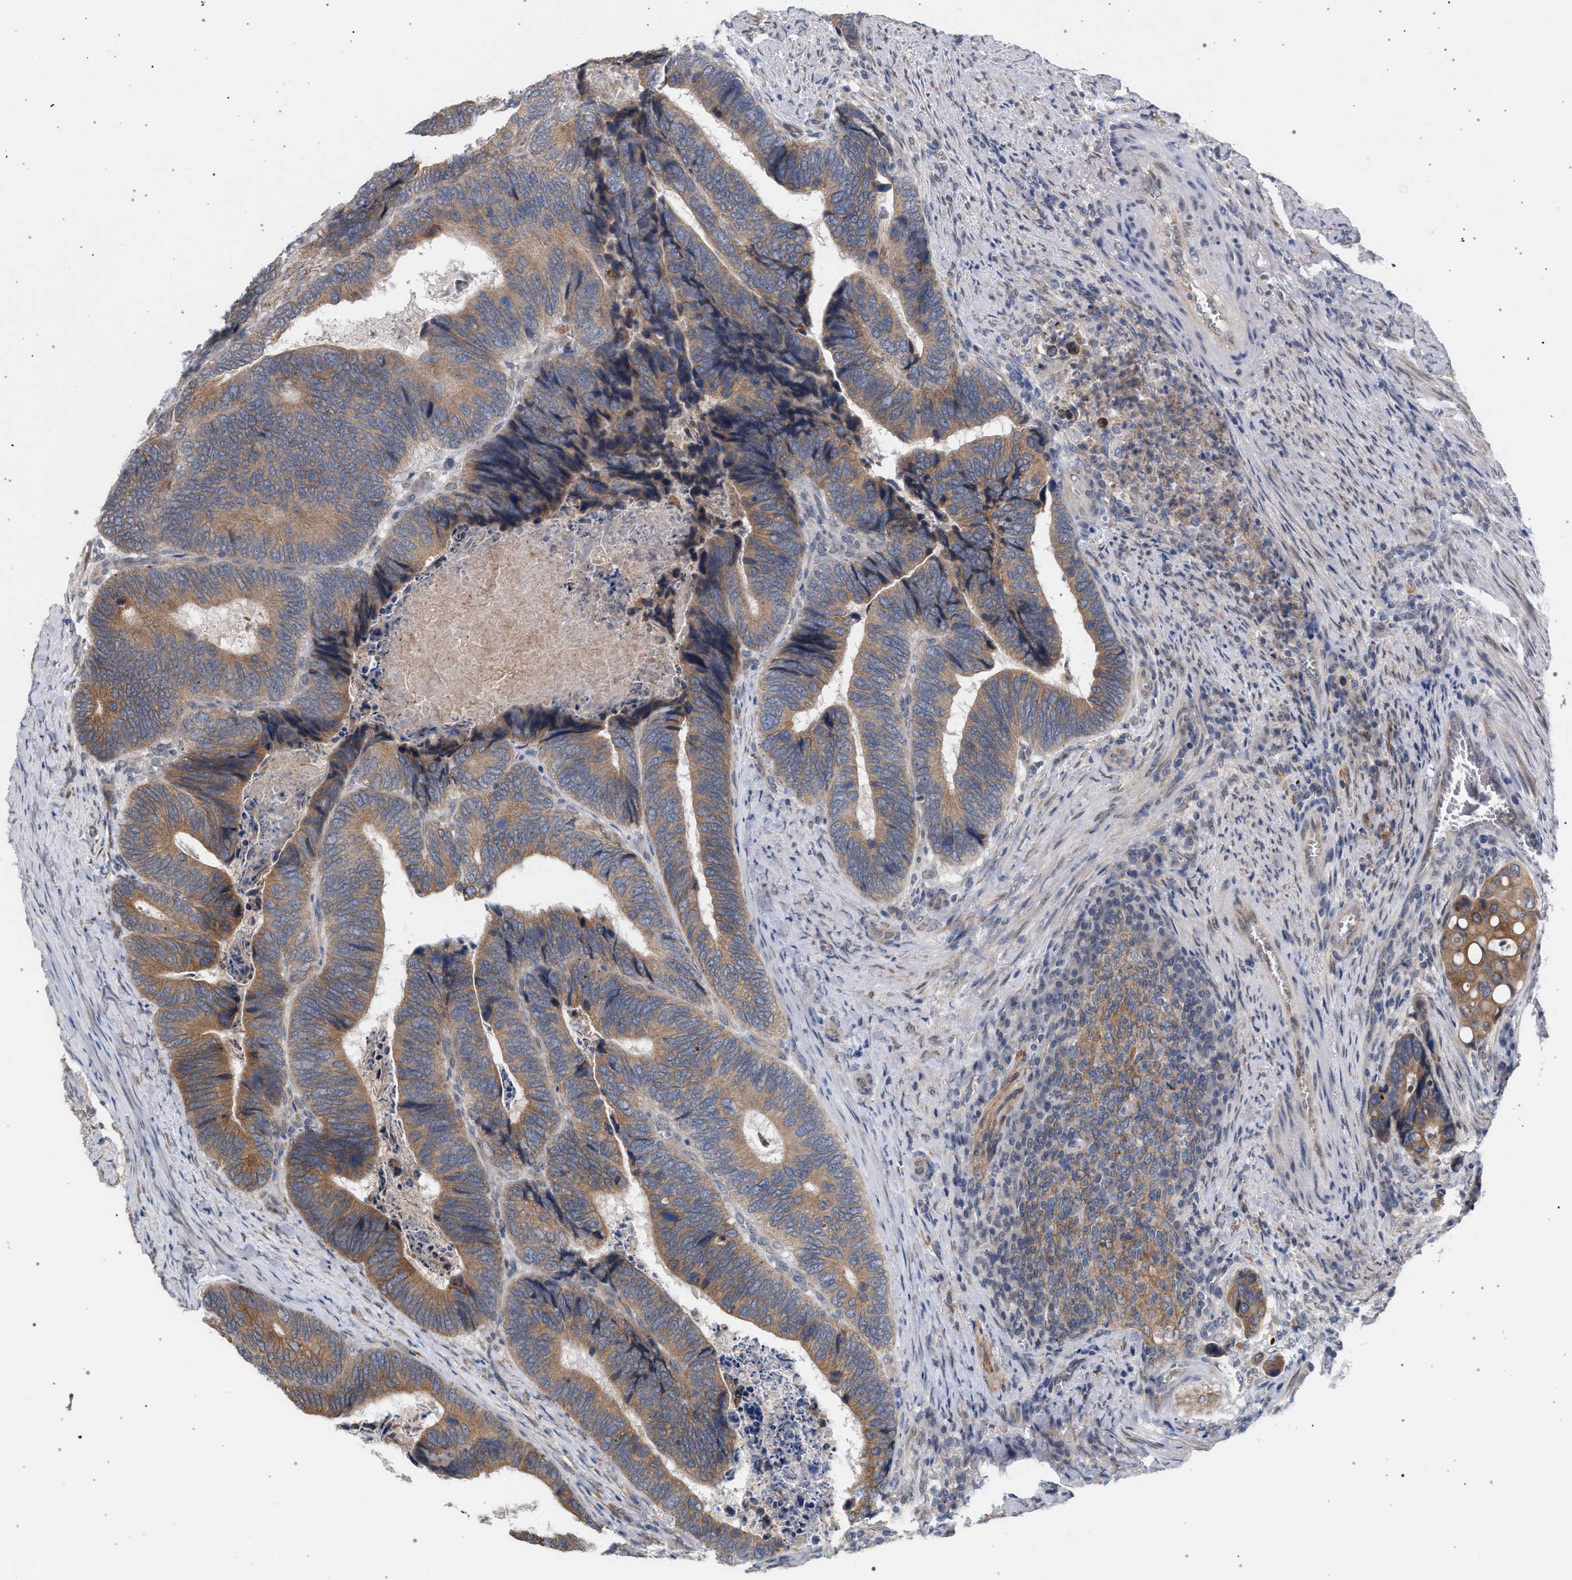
{"staining": {"intensity": "moderate", "quantity": ">75%", "location": "cytoplasmic/membranous"}, "tissue": "colorectal cancer", "cell_type": "Tumor cells", "image_type": "cancer", "snomed": [{"axis": "morphology", "description": "Adenocarcinoma, NOS"}, {"axis": "topography", "description": "Colon"}], "caption": "This is a photomicrograph of immunohistochemistry (IHC) staining of colorectal adenocarcinoma, which shows moderate positivity in the cytoplasmic/membranous of tumor cells.", "gene": "ARPC5L", "patient": {"sex": "male", "age": 72}}